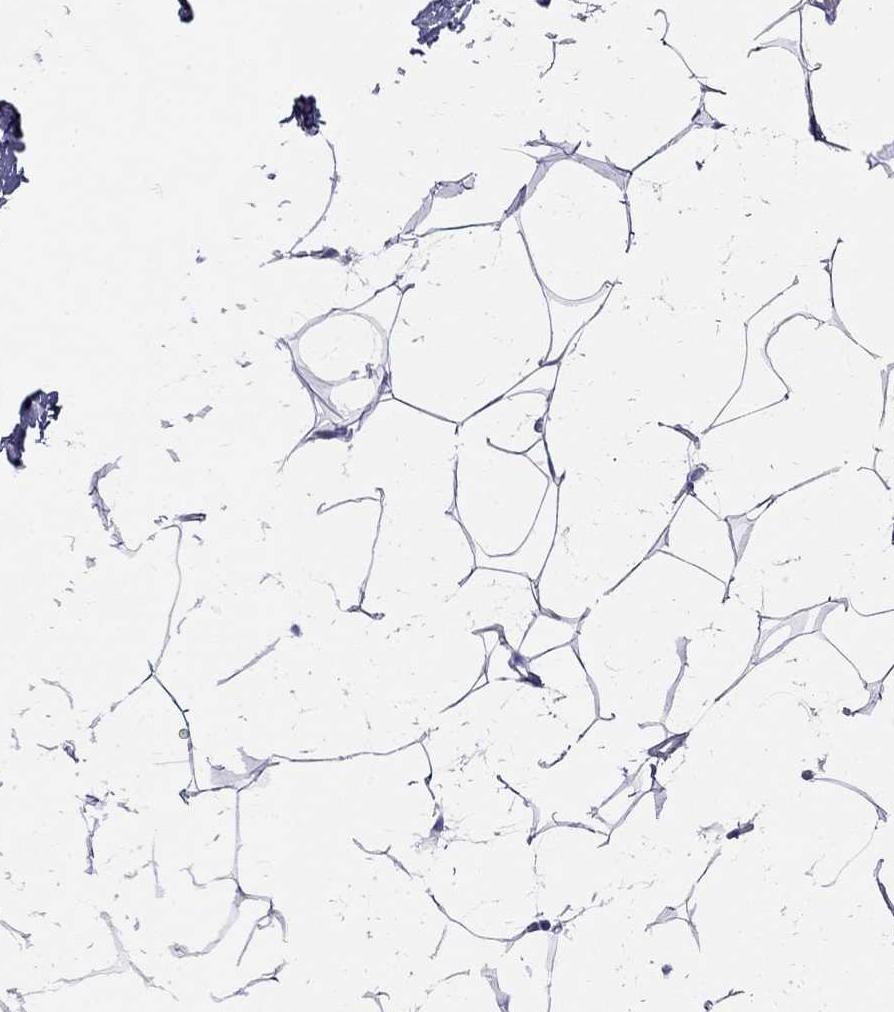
{"staining": {"intensity": "negative", "quantity": "none", "location": "none"}, "tissue": "breast", "cell_type": "Adipocytes", "image_type": "normal", "snomed": [{"axis": "morphology", "description": "Normal tissue, NOS"}, {"axis": "topography", "description": "Breast"}], "caption": "Adipocytes are negative for brown protein staining in benign breast. (DAB immunohistochemistry with hematoxylin counter stain).", "gene": "PPP1R36", "patient": {"sex": "female", "age": 32}}